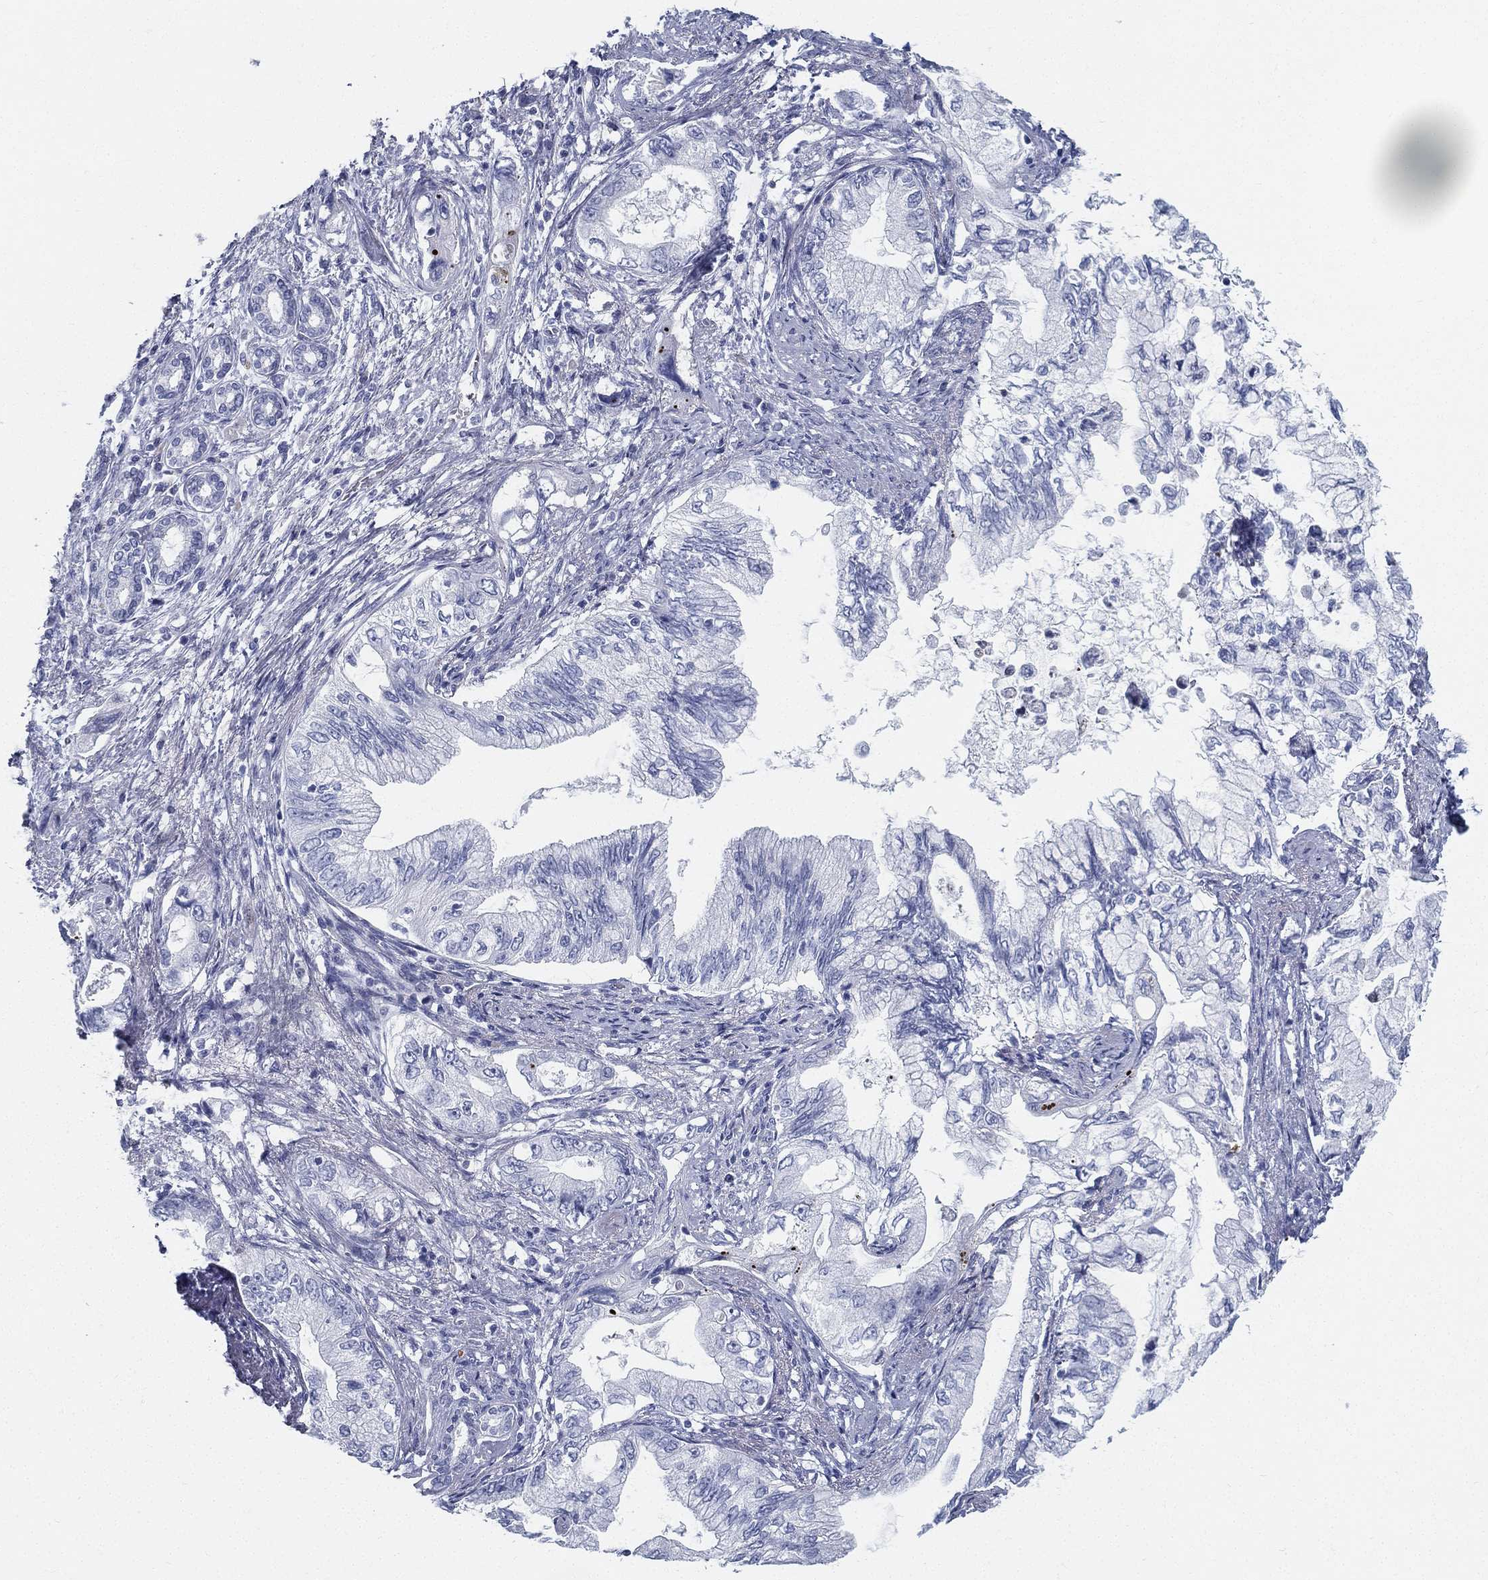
{"staining": {"intensity": "negative", "quantity": "none", "location": "none"}, "tissue": "pancreatic cancer", "cell_type": "Tumor cells", "image_type": "cancer", "snomed": [{"axis": "morphology", "description": "Adenocarcinoma, NOS"}, {"axis": "topography", "description": "Pancreas"}], "caption": "Adenocarcinoma (pancreatic) was stained to show a protein in brown. There is no significant staining in tumor cells.", "gene": "SPPL2C", "patient": {"sex": "female", "age": 73}}